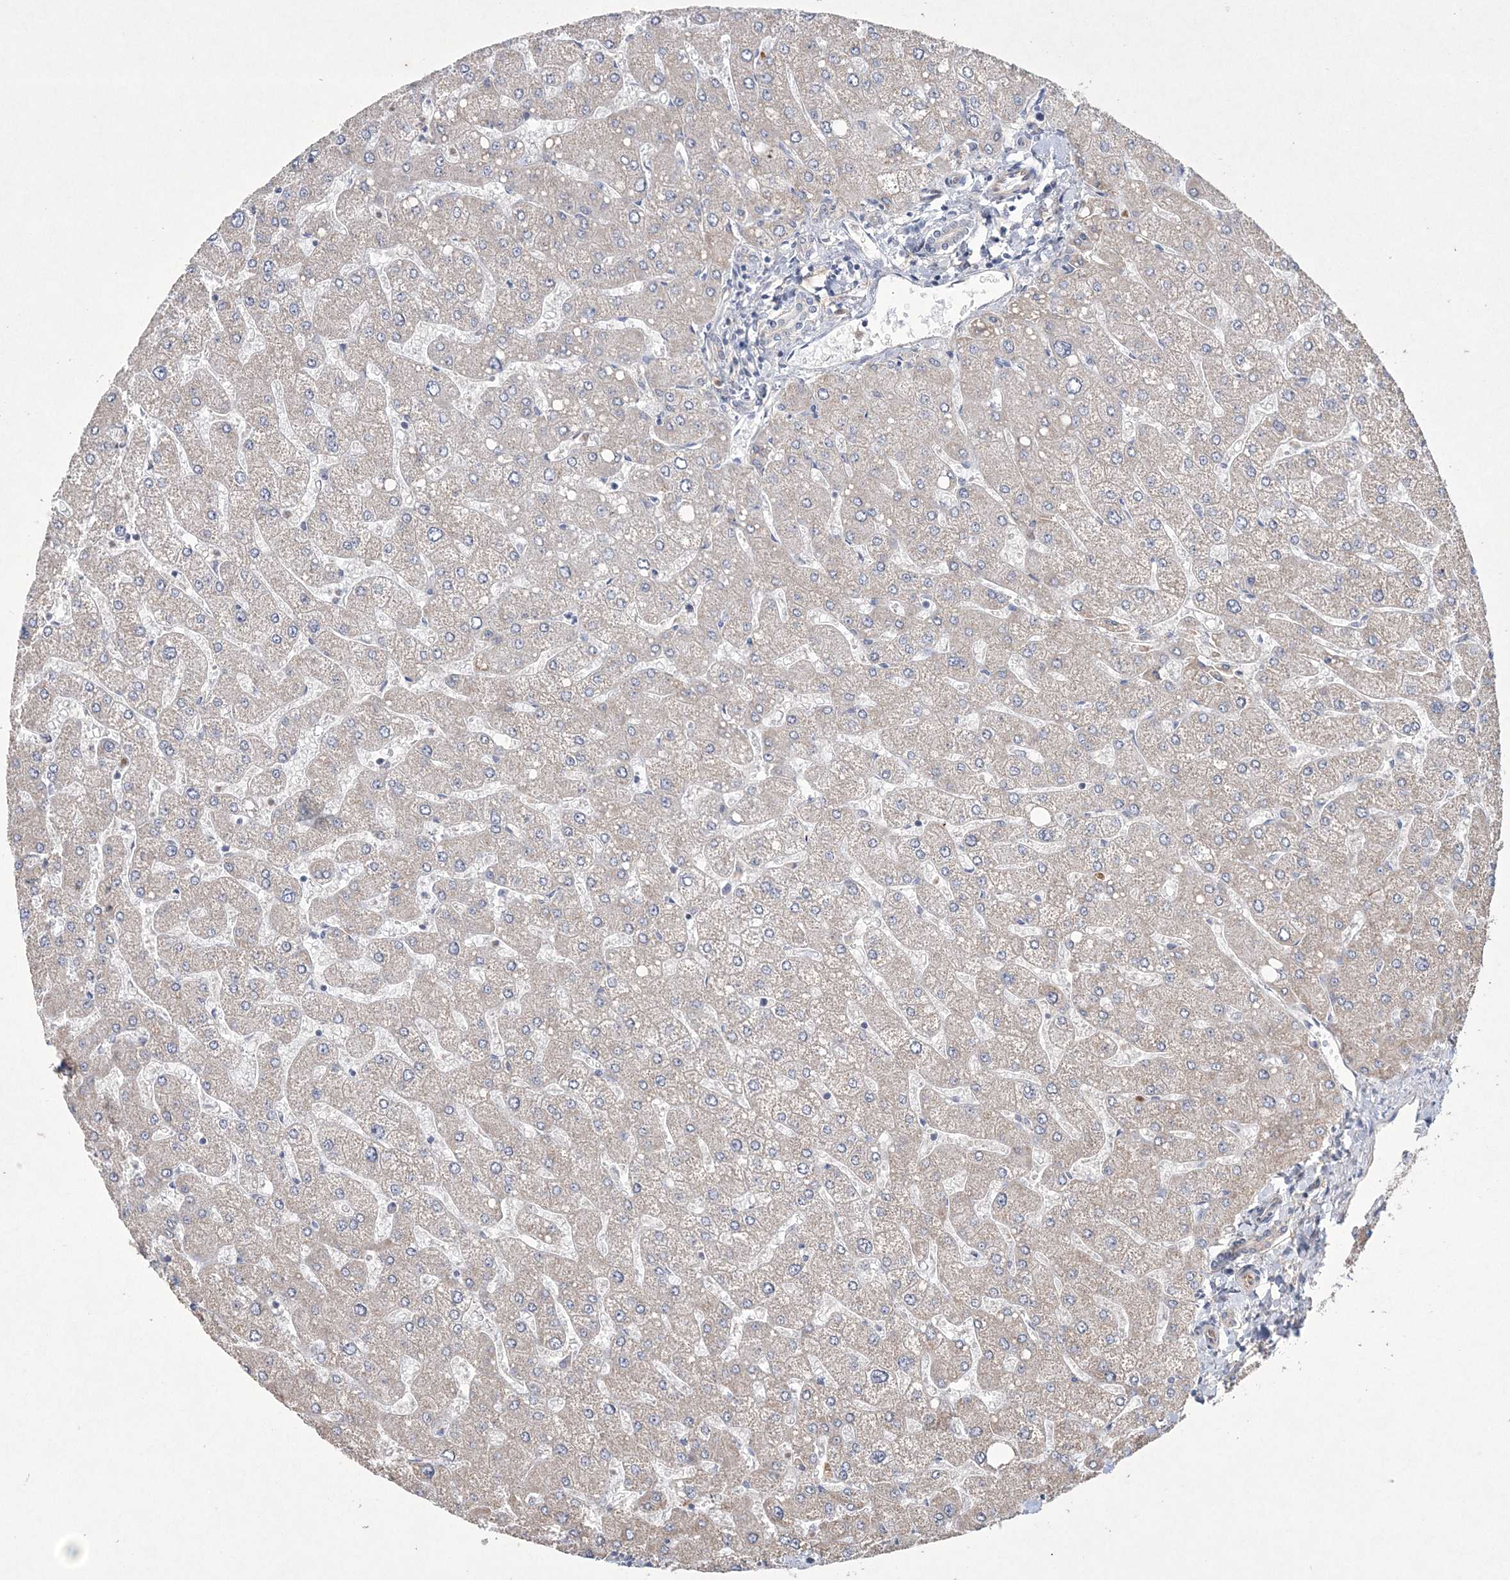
{"staining": {"intensity": "negative", "quantity": "none", "location": "none"}, "tissue": "liver", "cell_type": "Cholangiocytes", "image_type": "normal", "snomed": [{"axis": "morphology", "description": "Normal tissue, NOS"}, {"axis": "topography", "description": "Liver"}], "caption": "Immunohistochemistry (IHC) micrograph of normal human liver stained for a protein (brown), which reveals no expression in cholangiocytes. (Brightfield microscopy of DAB immunohistochemistry at high magnification).", "gene": "DPCD", "patient": {"sex": "male", "age": 55}}